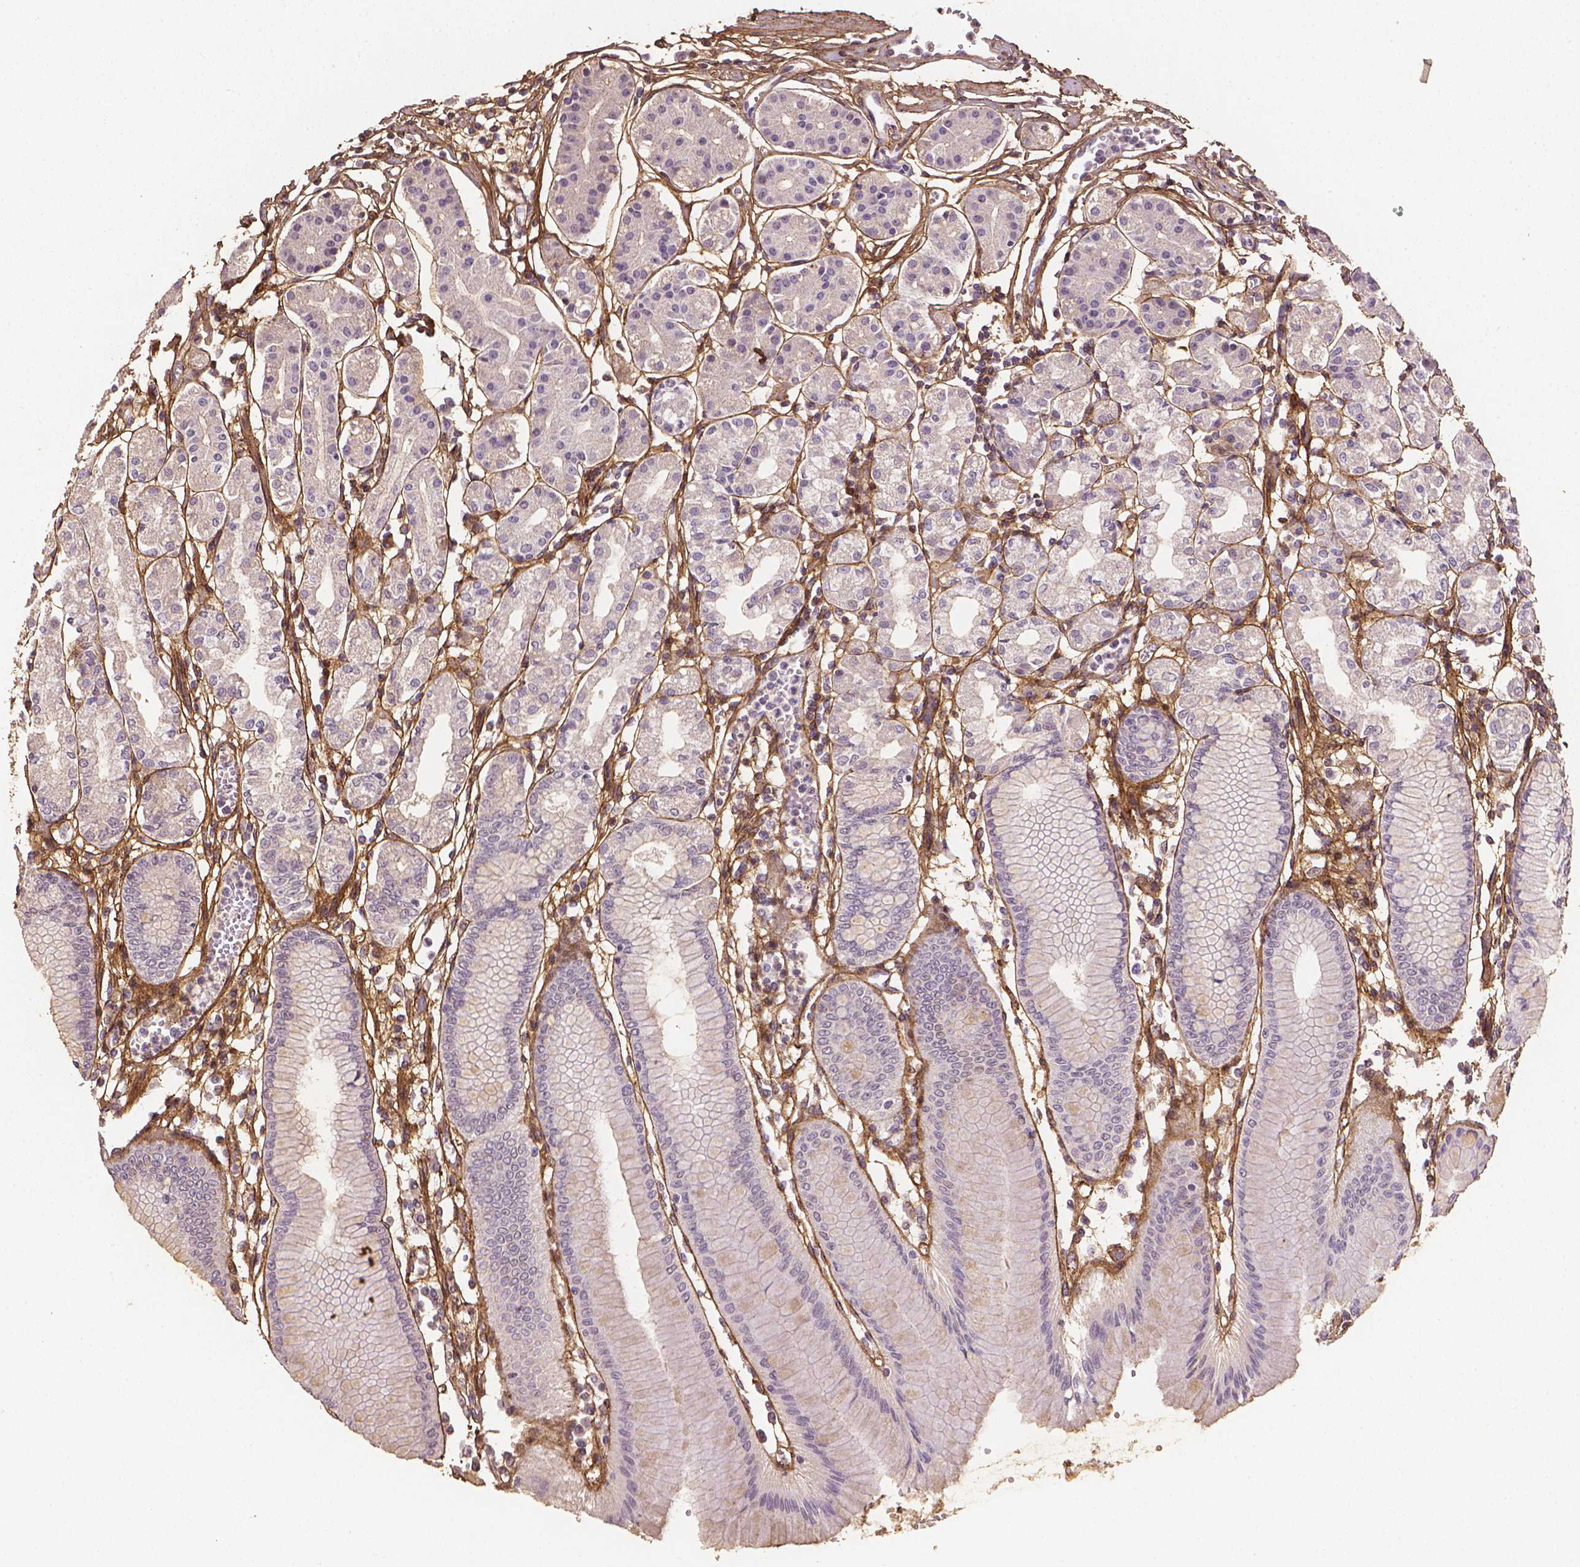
{"staining": {"intensity": "weak", "quantity": "<25%", "location": "cytoplasmic/membranous"}, "tissue": "stomach", "cell_type": "Glandular cells", "image_type": "normal", "snomed": [{"axis": "morphology", "description": "Normal tissue, NOS"}, {"axis": "topography", "description": "Skeletal muscle"}, {"axis": "topography", "description": "Stomach"}], "caption": "This is an immunohistochemistry image of normal human stomach. There is no expression in glandular cells.", "gene": "DCN", "patient": {"sex": "female", "age": 57}}